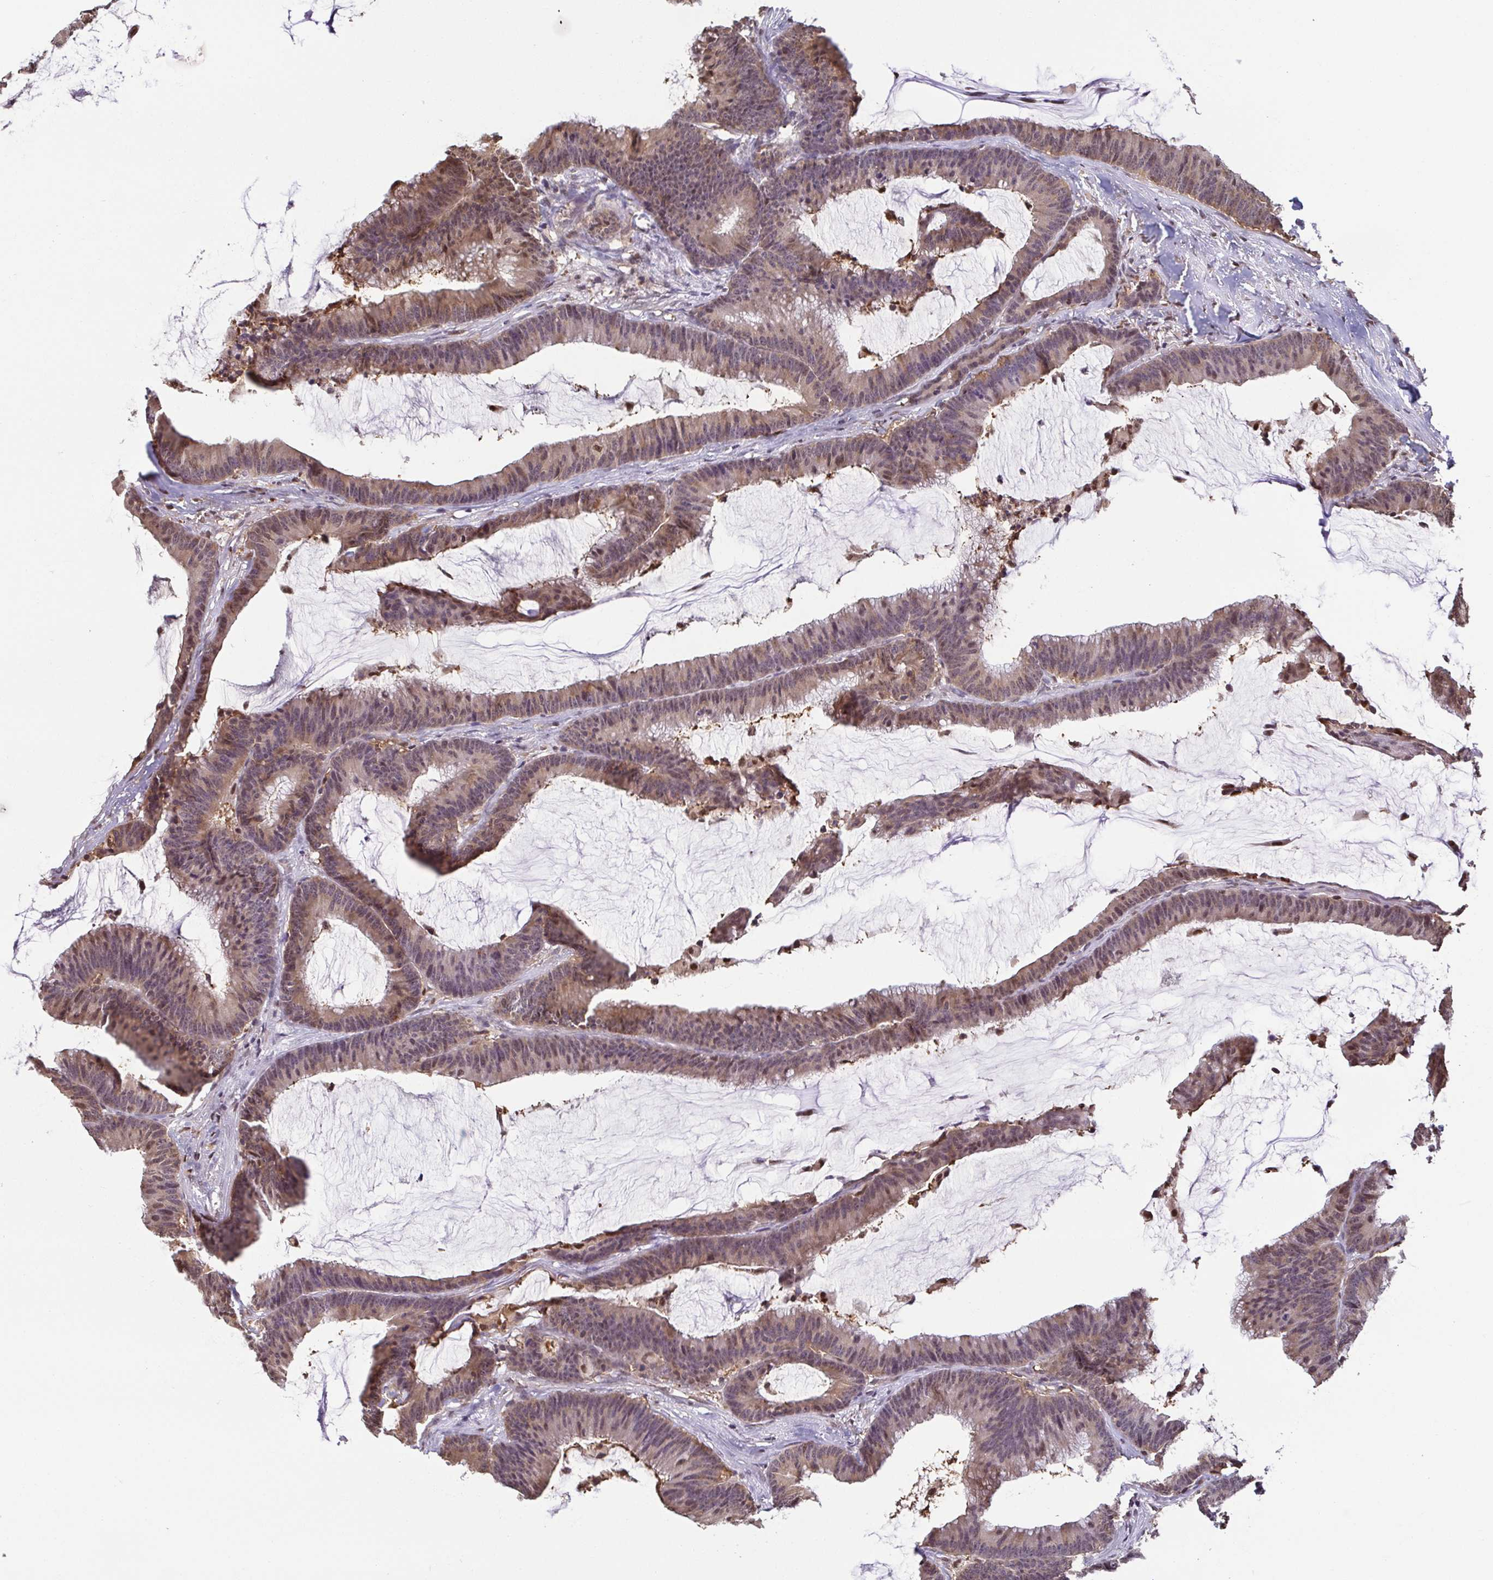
{"staining": {"intensity": "moderate", "quantity": ">75%", "location": "cytoplasmic/membranous,nuclear"}, "tissue": "colorectal cancer", "cell_type": "Tumor cells", "image_type": "cancer", "snomed": [{"axis": "morphology", "description": "Adenocarcinoma, NOS"}, {"axis": "topography", "description": "Colon"}], "caption": "An immunohistochemistry (IHC) photomicrograph of neoplastic tissue is shown. Protein staining in brown highlights moderate cytoplasmic/membranous and nuclear positivity in colorectal cancer within tumor cells.", "gene": "PSMB9", "patient": {"sex": "female", "age": 78}}